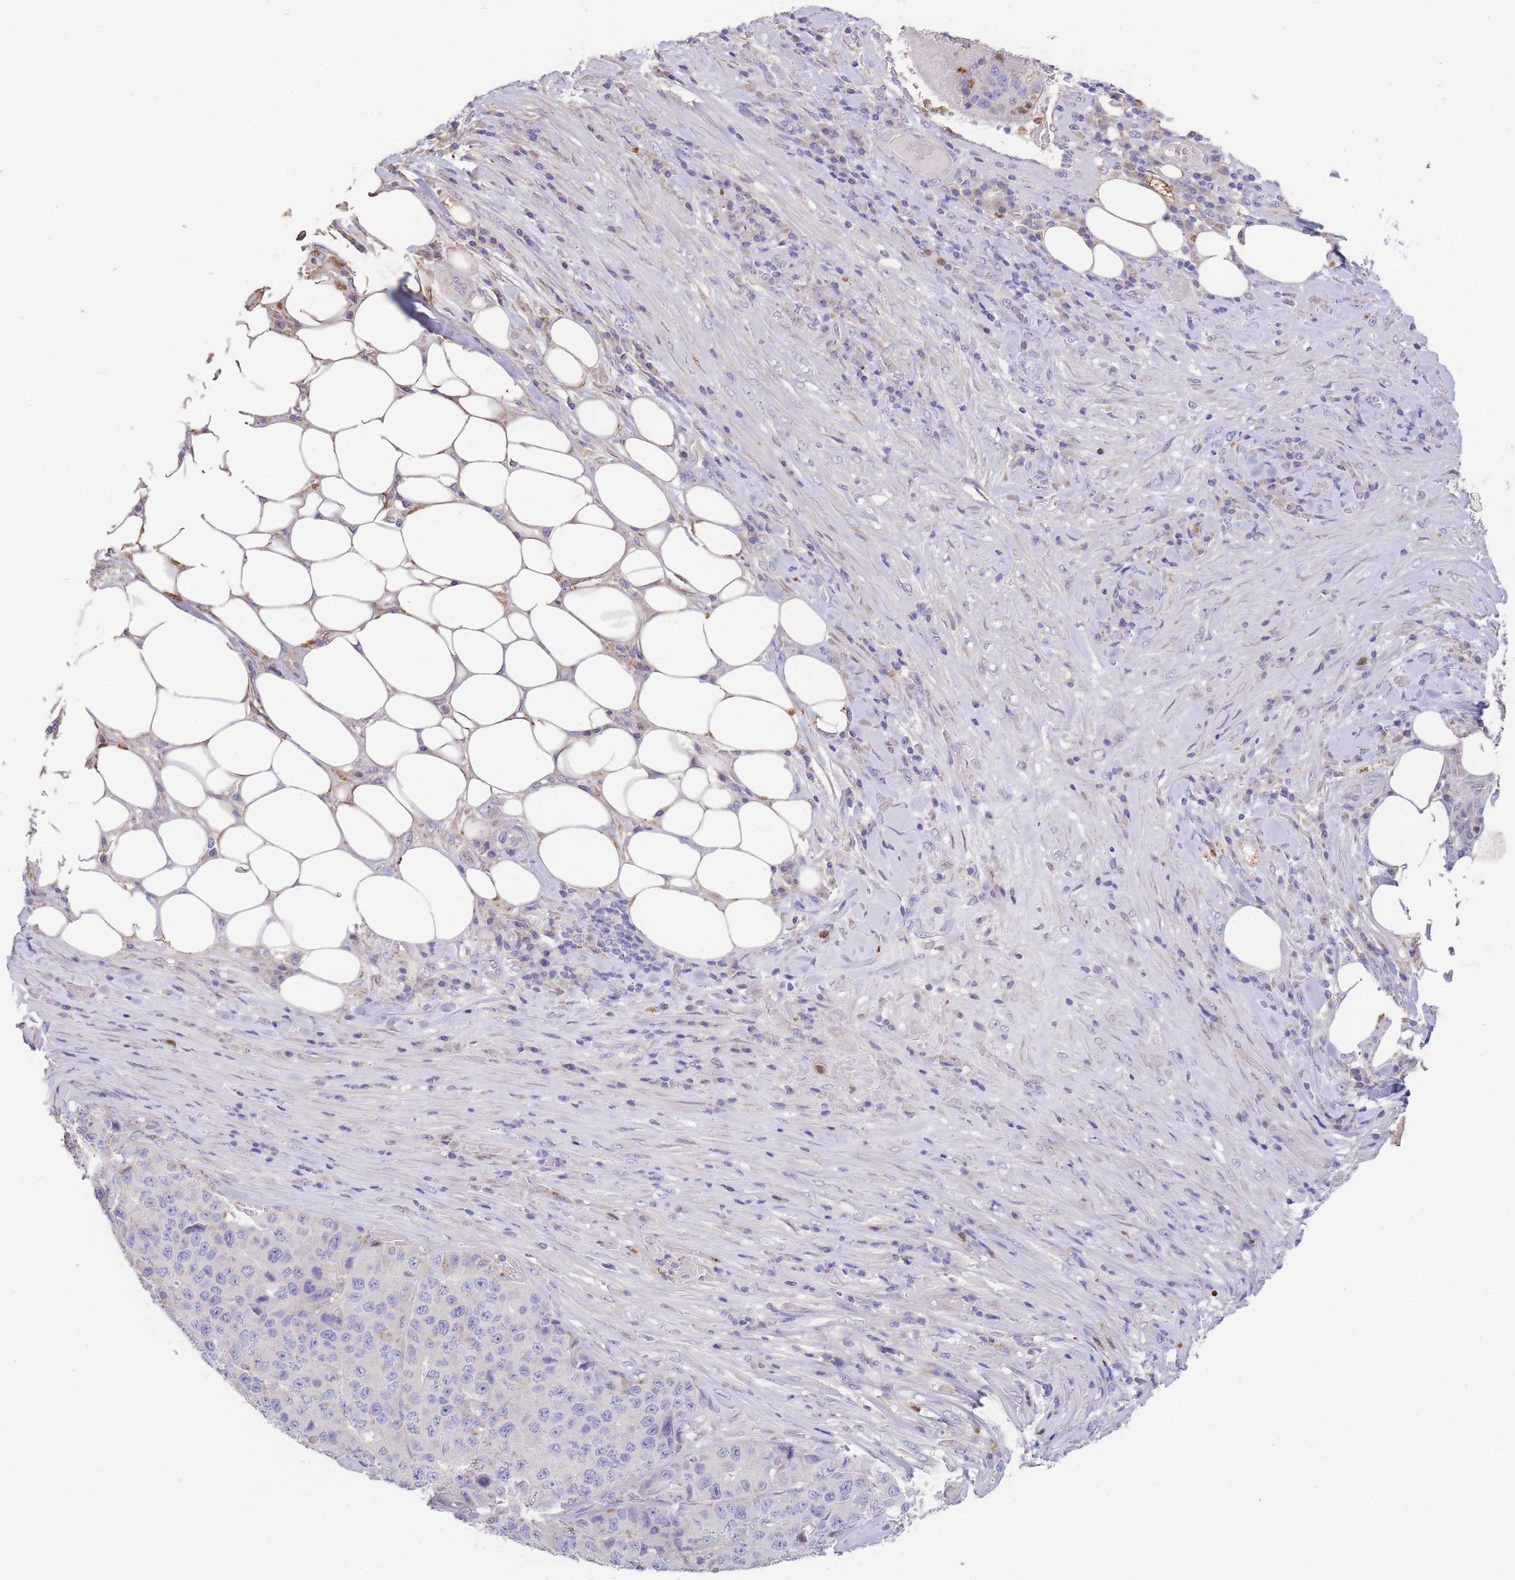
{"staining": {"intensity": "negative", "quantity": "none", "location": "none"}, "tissue": "stomach cancer", "cell_type": "Tumor cells", "image_type": "cancer", "snomed": [{"axis": "morphology", "description": "Adenocarcinoma, NOS"}, {"axis": "topography", "description": "Stomach"}], "caption": "An IHC image of stomach adenocarcinoma is shown. There is no staining in tumor cells of stomach adenocarcinoma. (Brightfield microscopy of DAB IHC at high magnification).", "gene": "CENPM", "patient": {"sex": "male", "age": 71}}